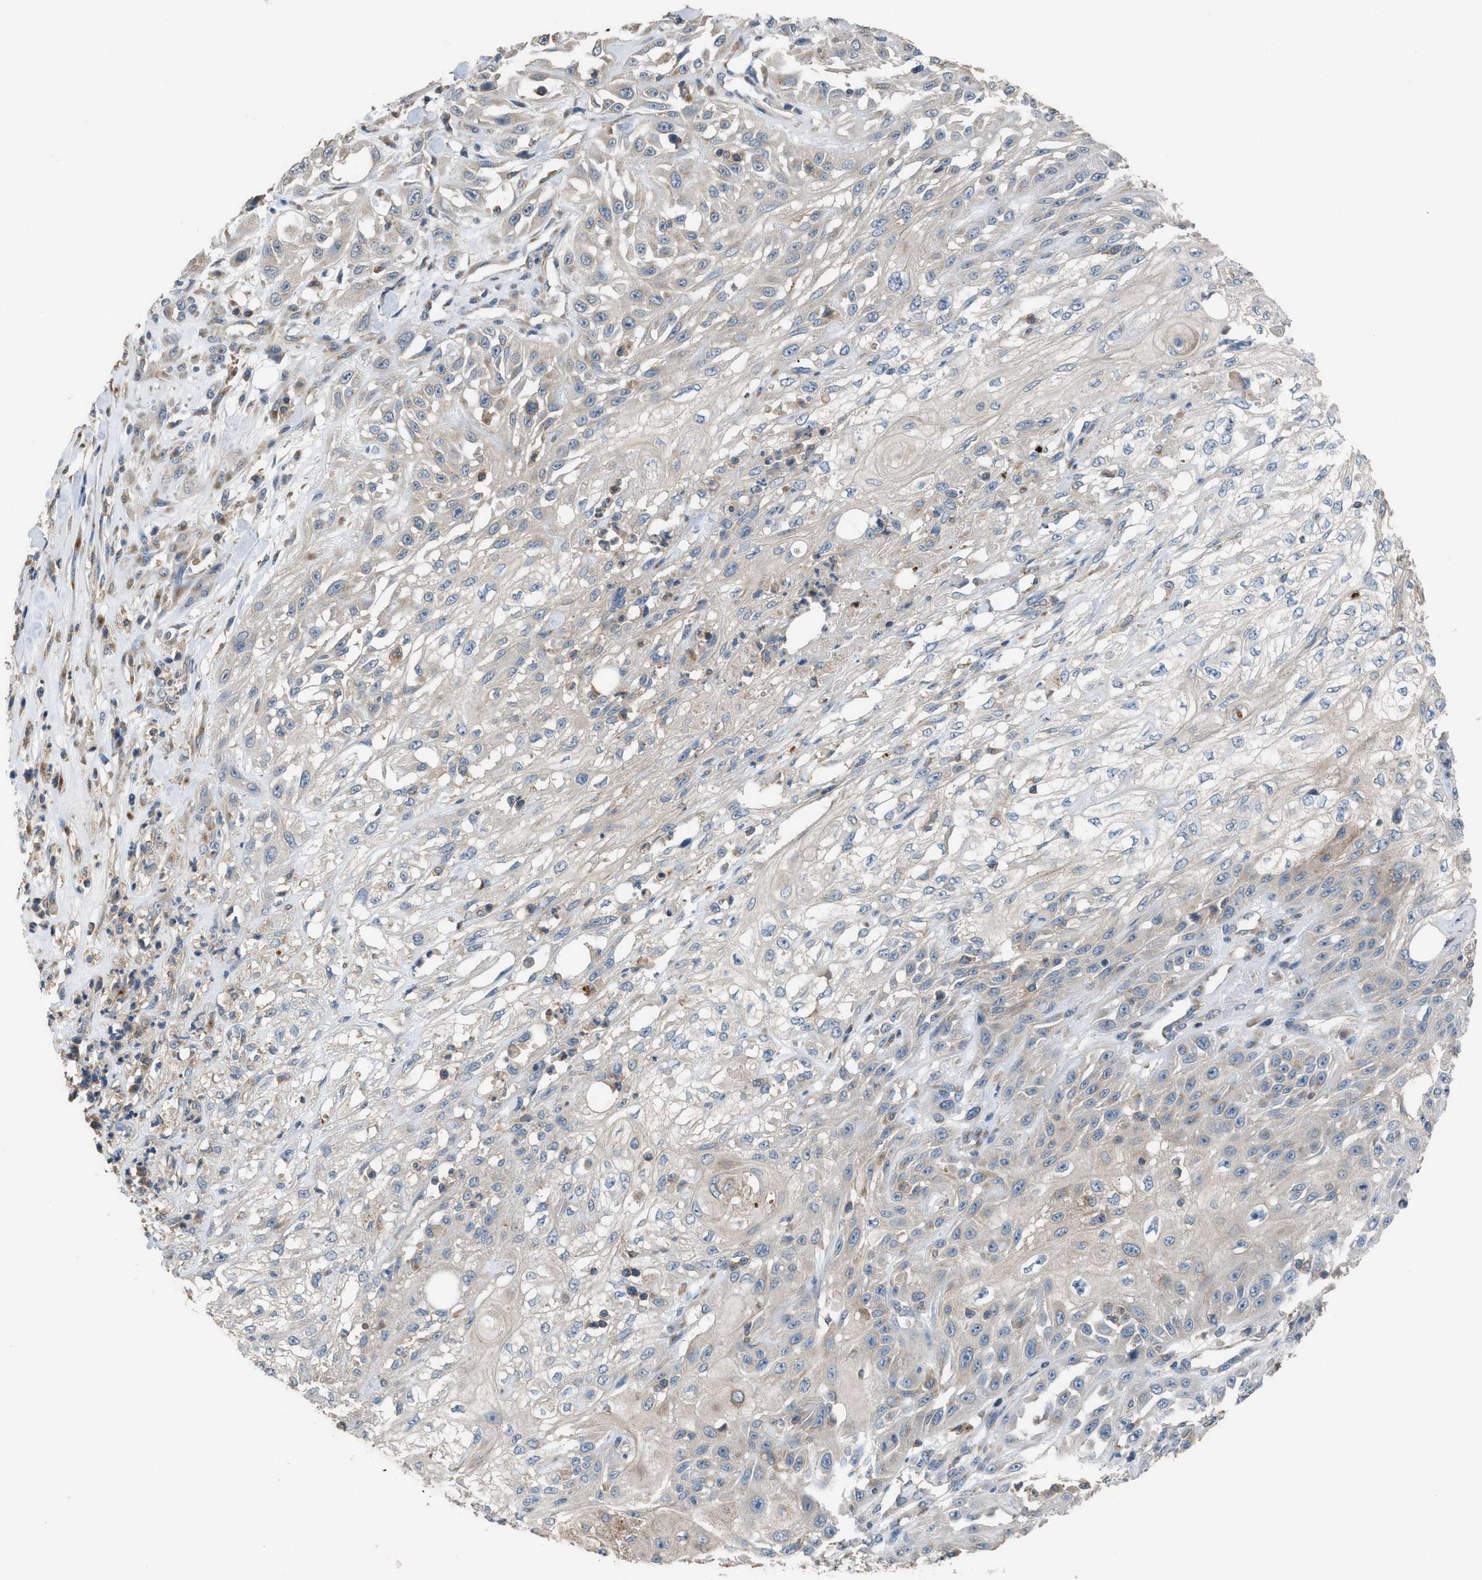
{"staining": {"intensity": "negative", "quantity": "none", "location": "none"}, "tissue": "skin cancer", "cell_type": "Tumor cells", "image_type": "cancer", "snomed": [{"axis": "morphology", "description": "Squamous cell carcinoma, NOS"}, {"axis": "morphology", "description": "Squamous cell carcinoma, metastatic, NOS"}, {"axis": "topography", "description": "Skin"}, {"axis": "topography", "description": "Lymph node"}], "caption": "Tumor cells are negative for brown protein staining in skin cancer.", "gene": "TPK1", "patient": {"sex": "male", "age": 75}}